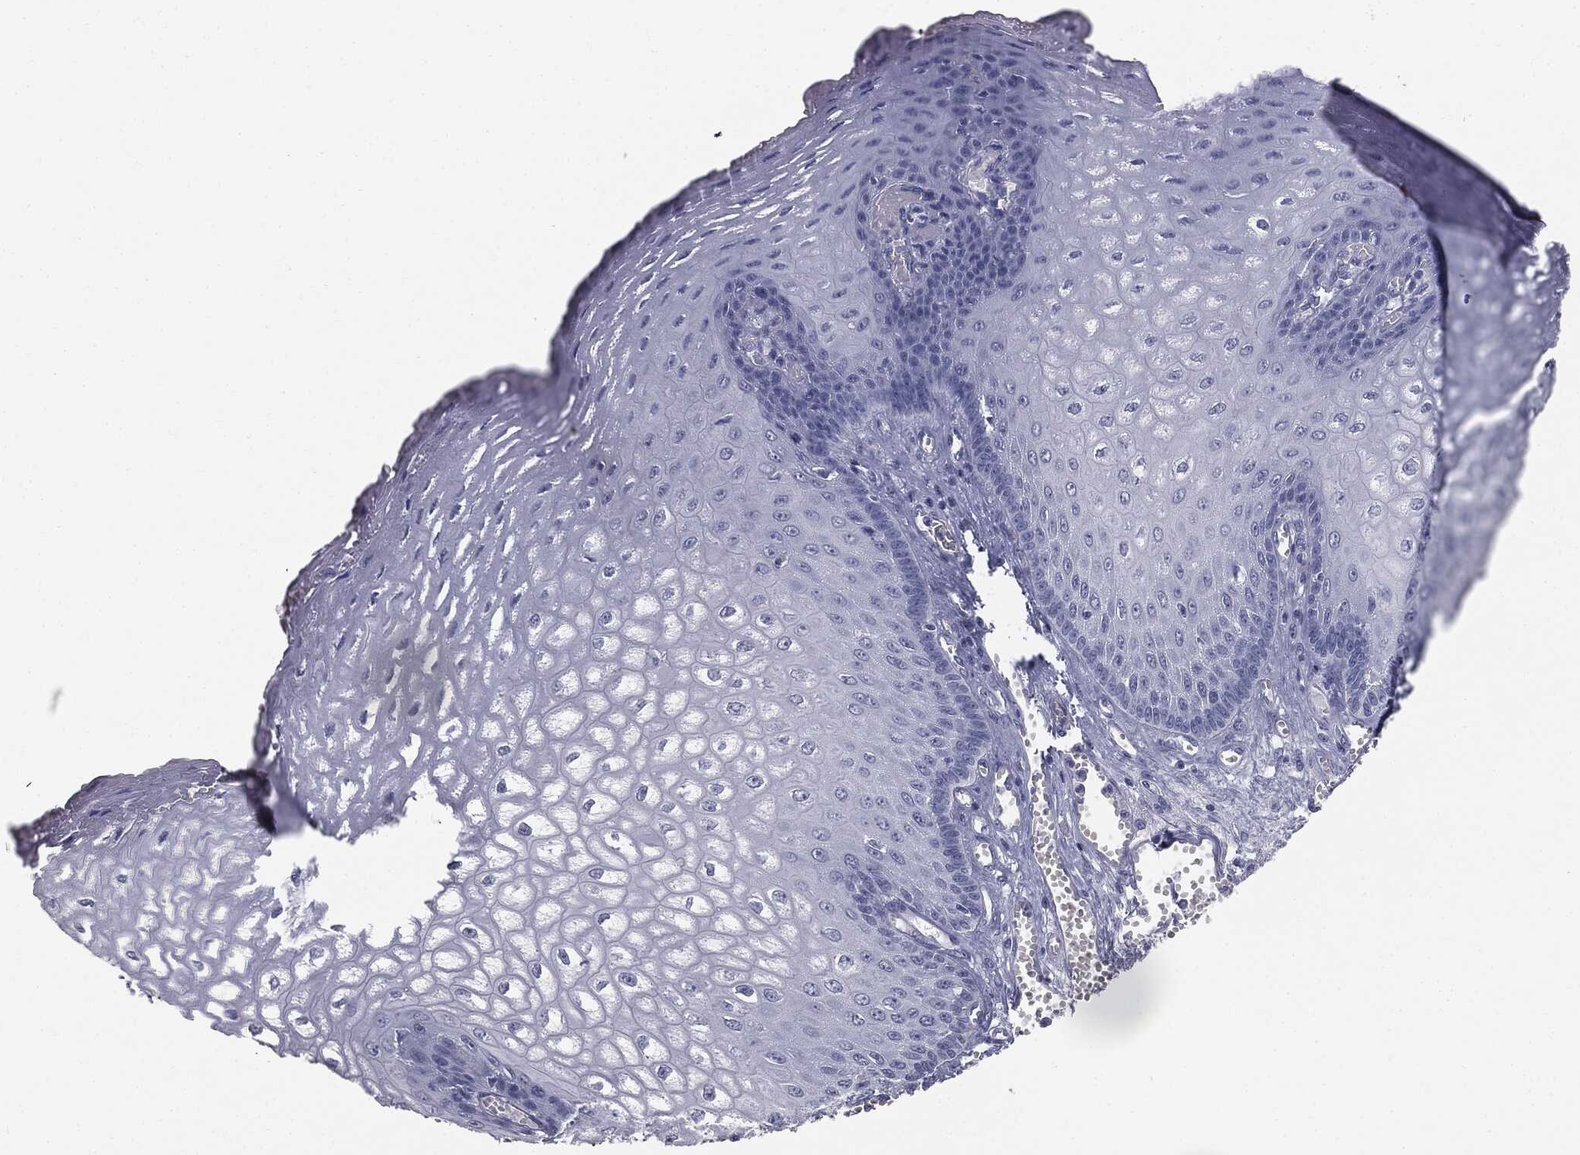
{"staining": {"intensity": "negative", "quantity": "none", "location": "none"}, "tissue": "esophagus", "cell_type": "Squamous epithelial cells", "image_type": "normal", "snomed": [{"axis": "morphology", "description": "Normal tissue, NOS"}, {"axis": "topography", "description": "Esophagus"}], "caption": "Immunohistochemical staining of benign human esophagus exhibits no significant positivity in squamous epithelial cells.", "gene": "MUC5AC", "patient": {"sex": "male", "age": 58}}